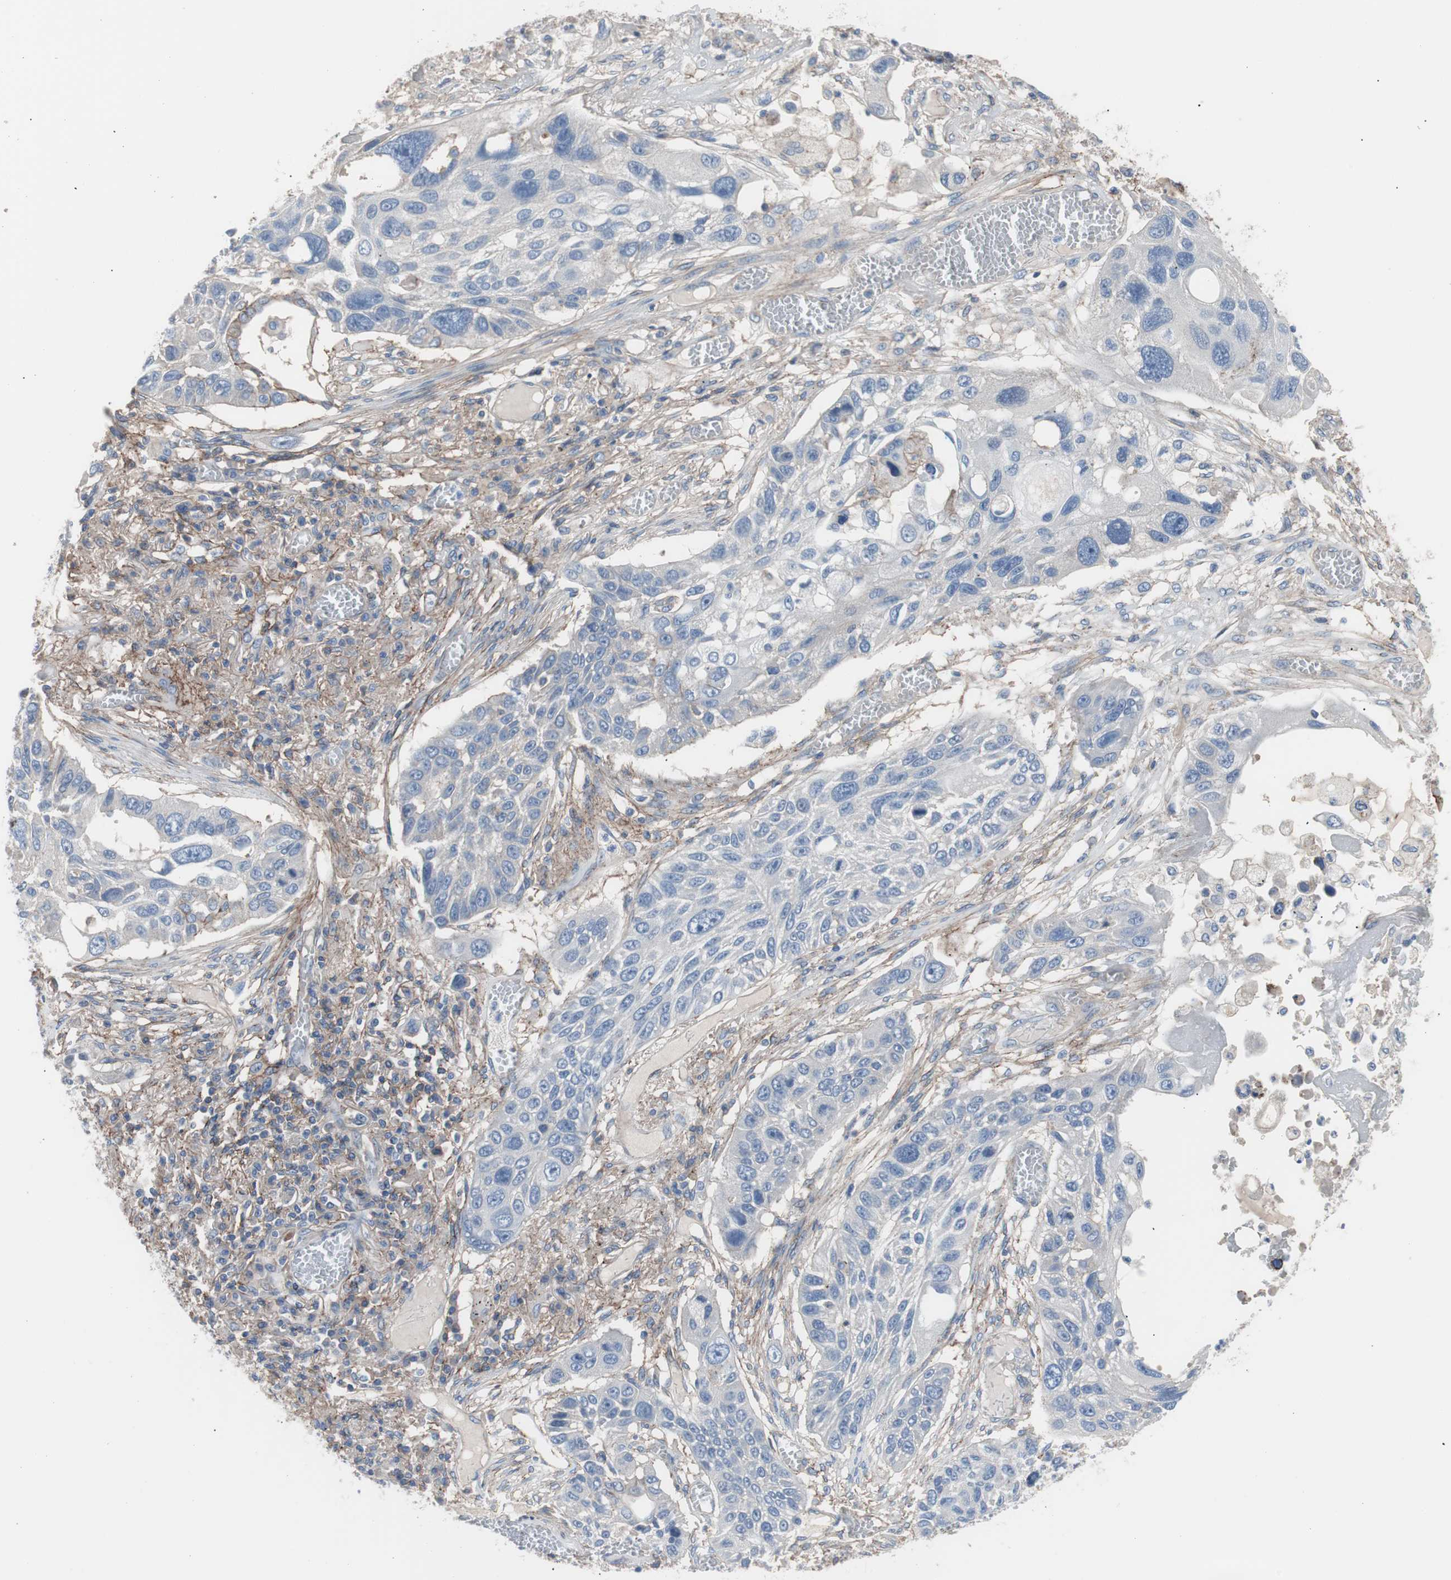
{"staining": {"intensity": "negative", "quantity": "none", "location": "none"}, "tissue": "lung cancer", "cell_type": "Tumor cells", "image_type": "cancer", "snomed": [{"axis": "morphology", "description": "Squamous cell carcinoma, NOS"}, {"axis": "topography", "description": "Lung"}], "caption": "Immunohistochemical staining of lung squamous cell carcinoma demonstrates no significant expression in tumor cells.", "gene": "CD81", "patient": {"sex": "male", "age": 71}}